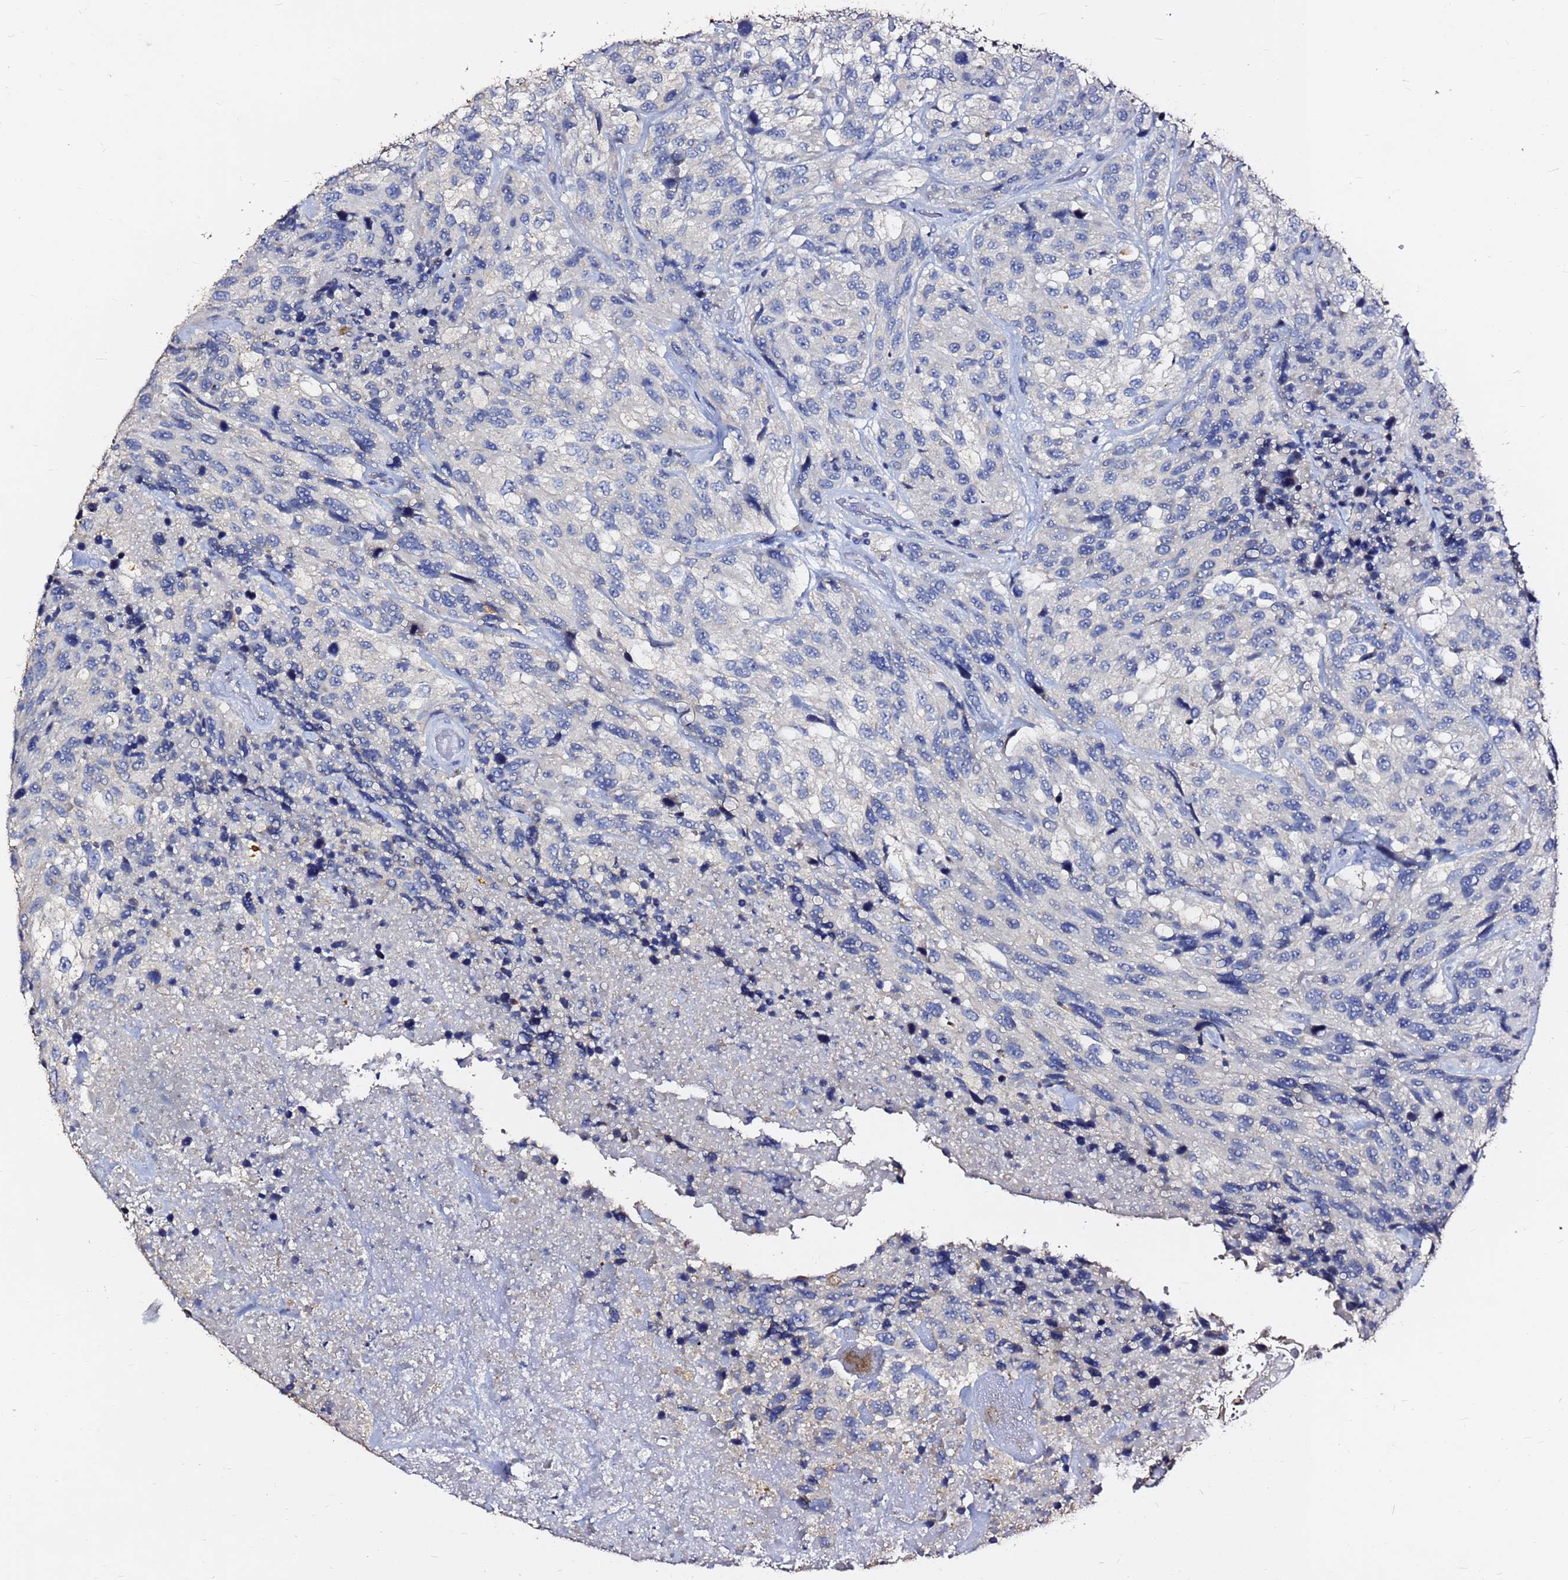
{"staining": {"intensity": "negative", "quantity": "none", "location": "none"}, "tissue": "urothelial cancer", "cell_type": "Tumor cells", "image_type": "cancer", "snomed": [{"axis": "morphology", "description": "Urothelial carcinoma, High grade"}, {"axis": "topography", "description": "Urinary bladder"}], "caption": "IHC of human urothelial cancer reveals no positivity in tumor cells.", "gene": "FAM183A", "patient": {"sex": "female", "age": 70}}